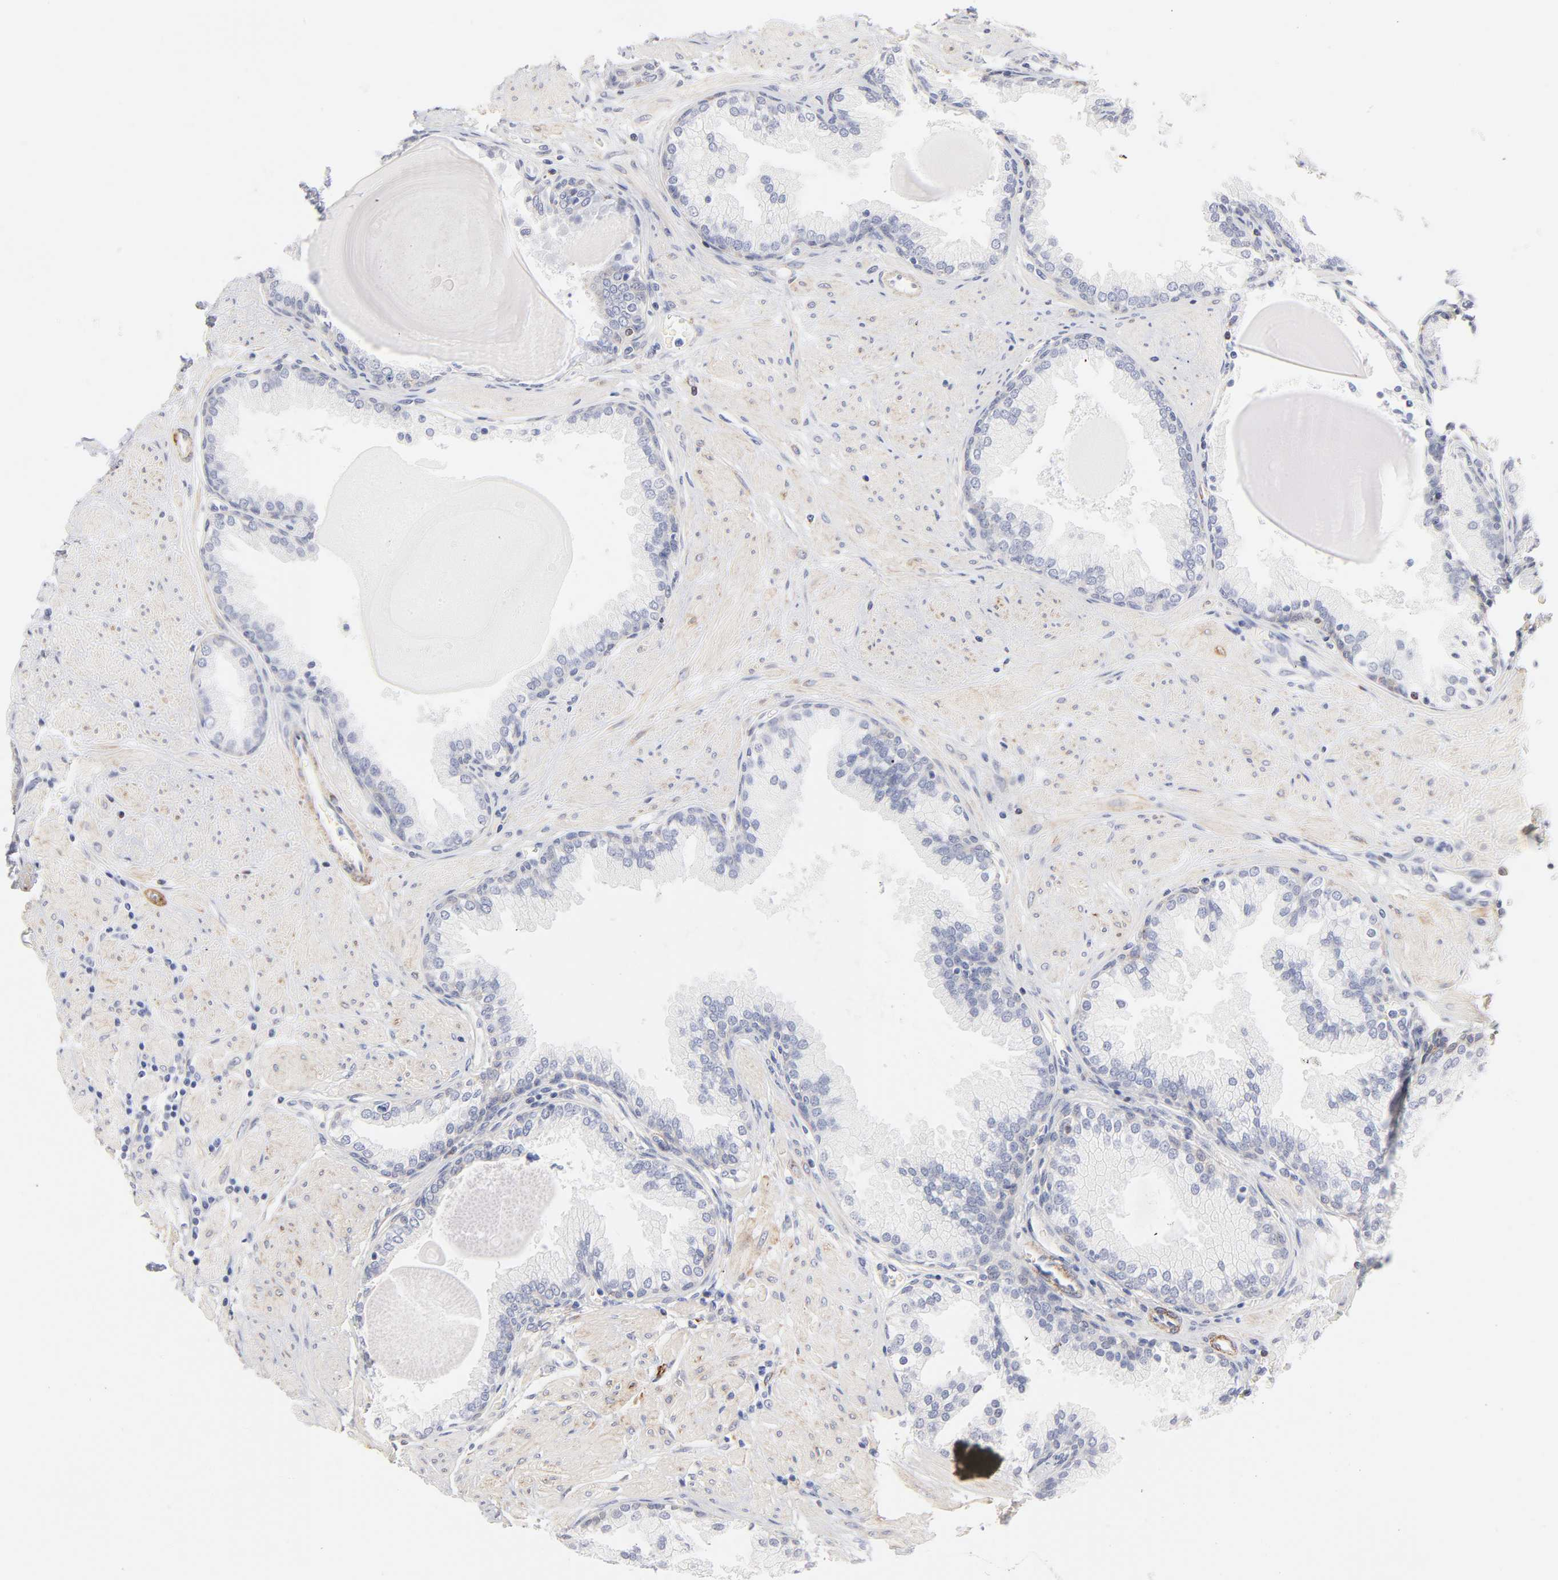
{"staining": {"intensity": "negative", "quantity": "none", "location": "none"}, "tissue": "prostate", "cell_type": "Glandular cells", "image_type": "normal", "snomed": [{"axis": "morphology", "description": "Normal tissue, NOS"}, {"axis": "topography", "description": "Prostate"}], "caption": "Immunohistochemistry of normal prostate displays no positivity in glandular cells.", "gene": "MID1", "patient": {"sex": "male", "age": 51}}